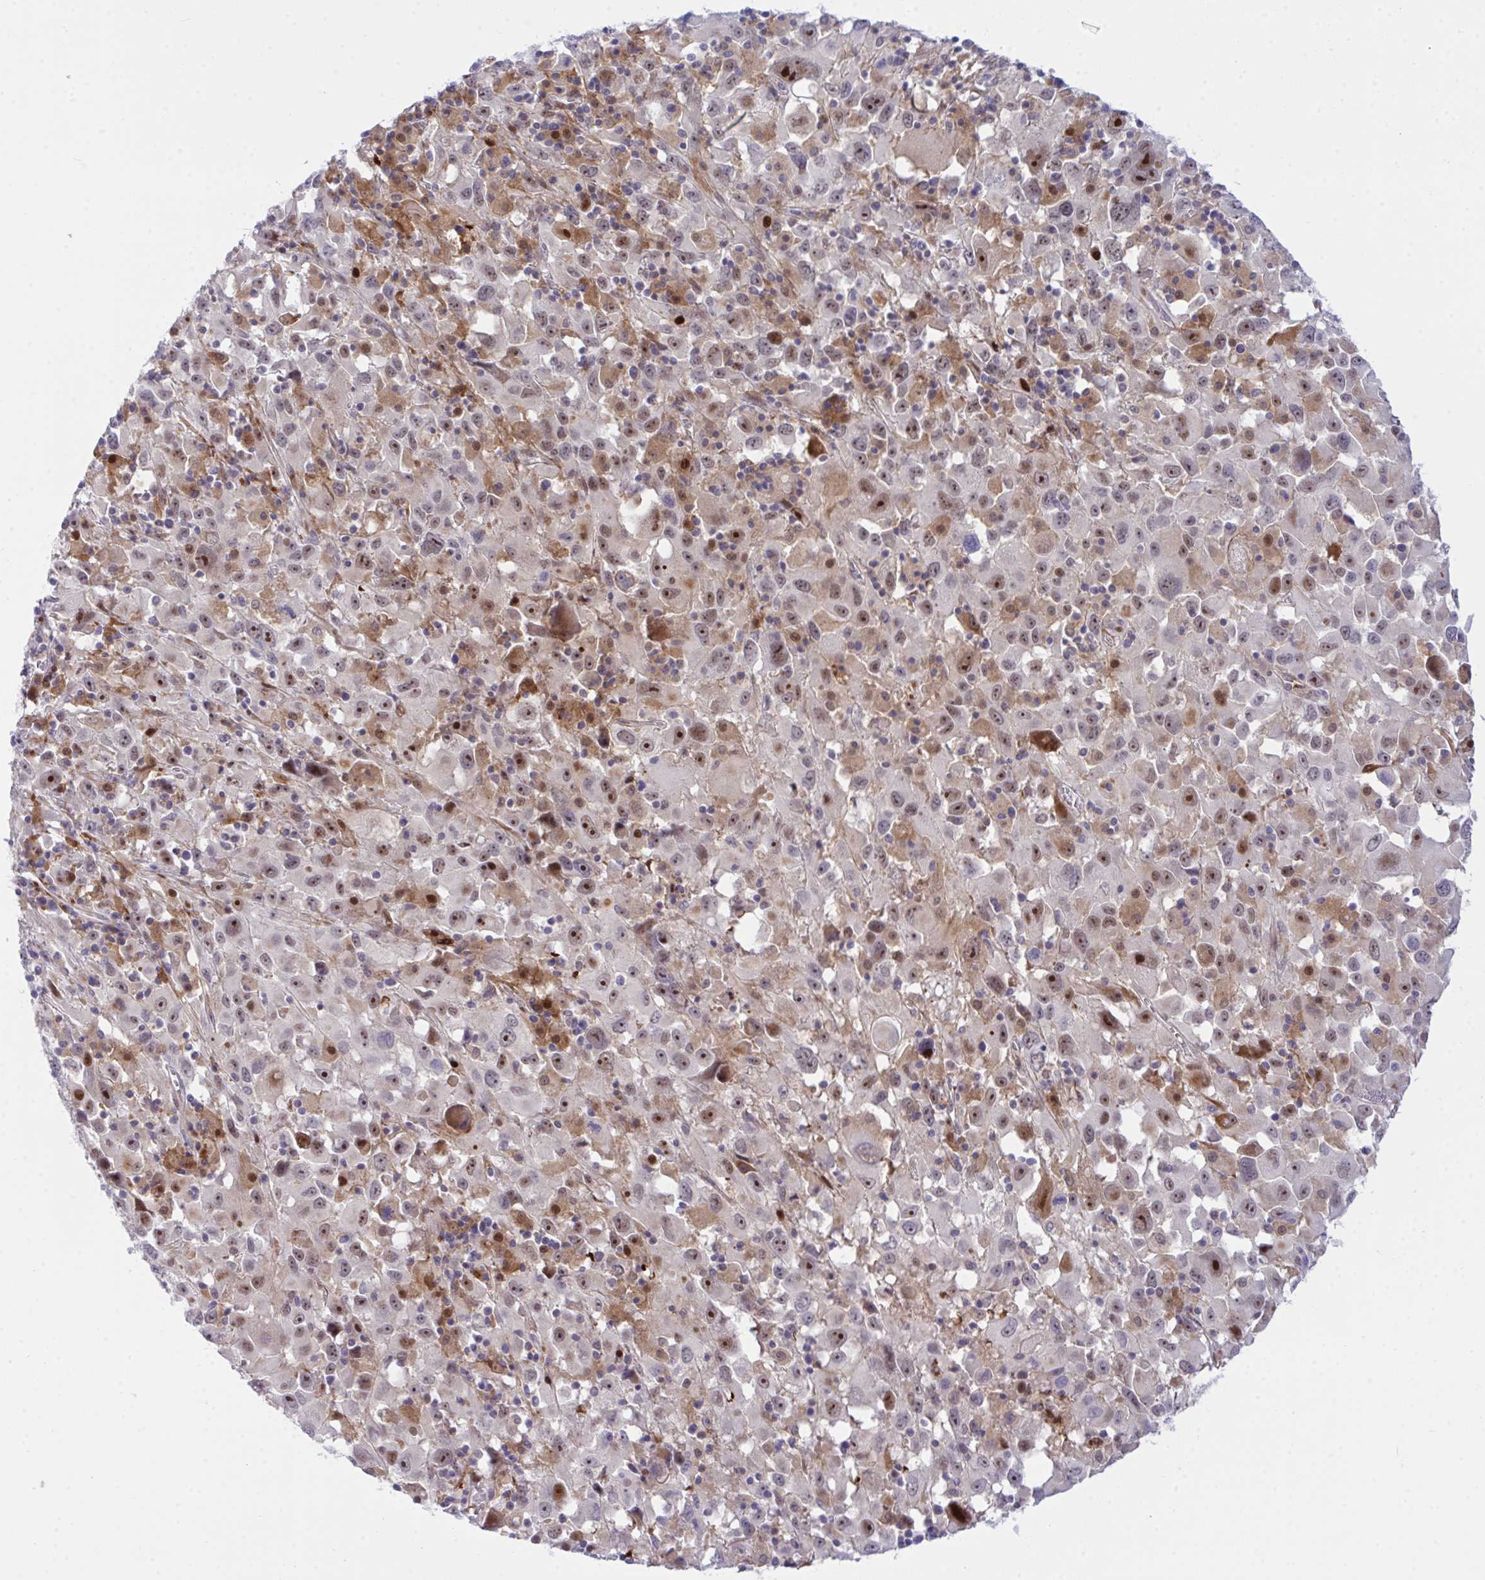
{"staining": {"intensity": "strong", "quantity": "25%-75%", "location": "nuclear"}, "tissue": "melanoma", "cell_type": "Tumor cells", "image_type": "cancer", "snomed": [{"axis": "morphology", "description": "Malignant melanoma, Metastatic site"}, {"axis": "topography", "description": "Soft tissue"}], "caption": "Malignant melanoma (metastatic site) stained for a protein demonstrates strong nuclear positivity in tumor cells.", "gene": "ZNF554", "patient": {"sex": "male", "age": 50}}